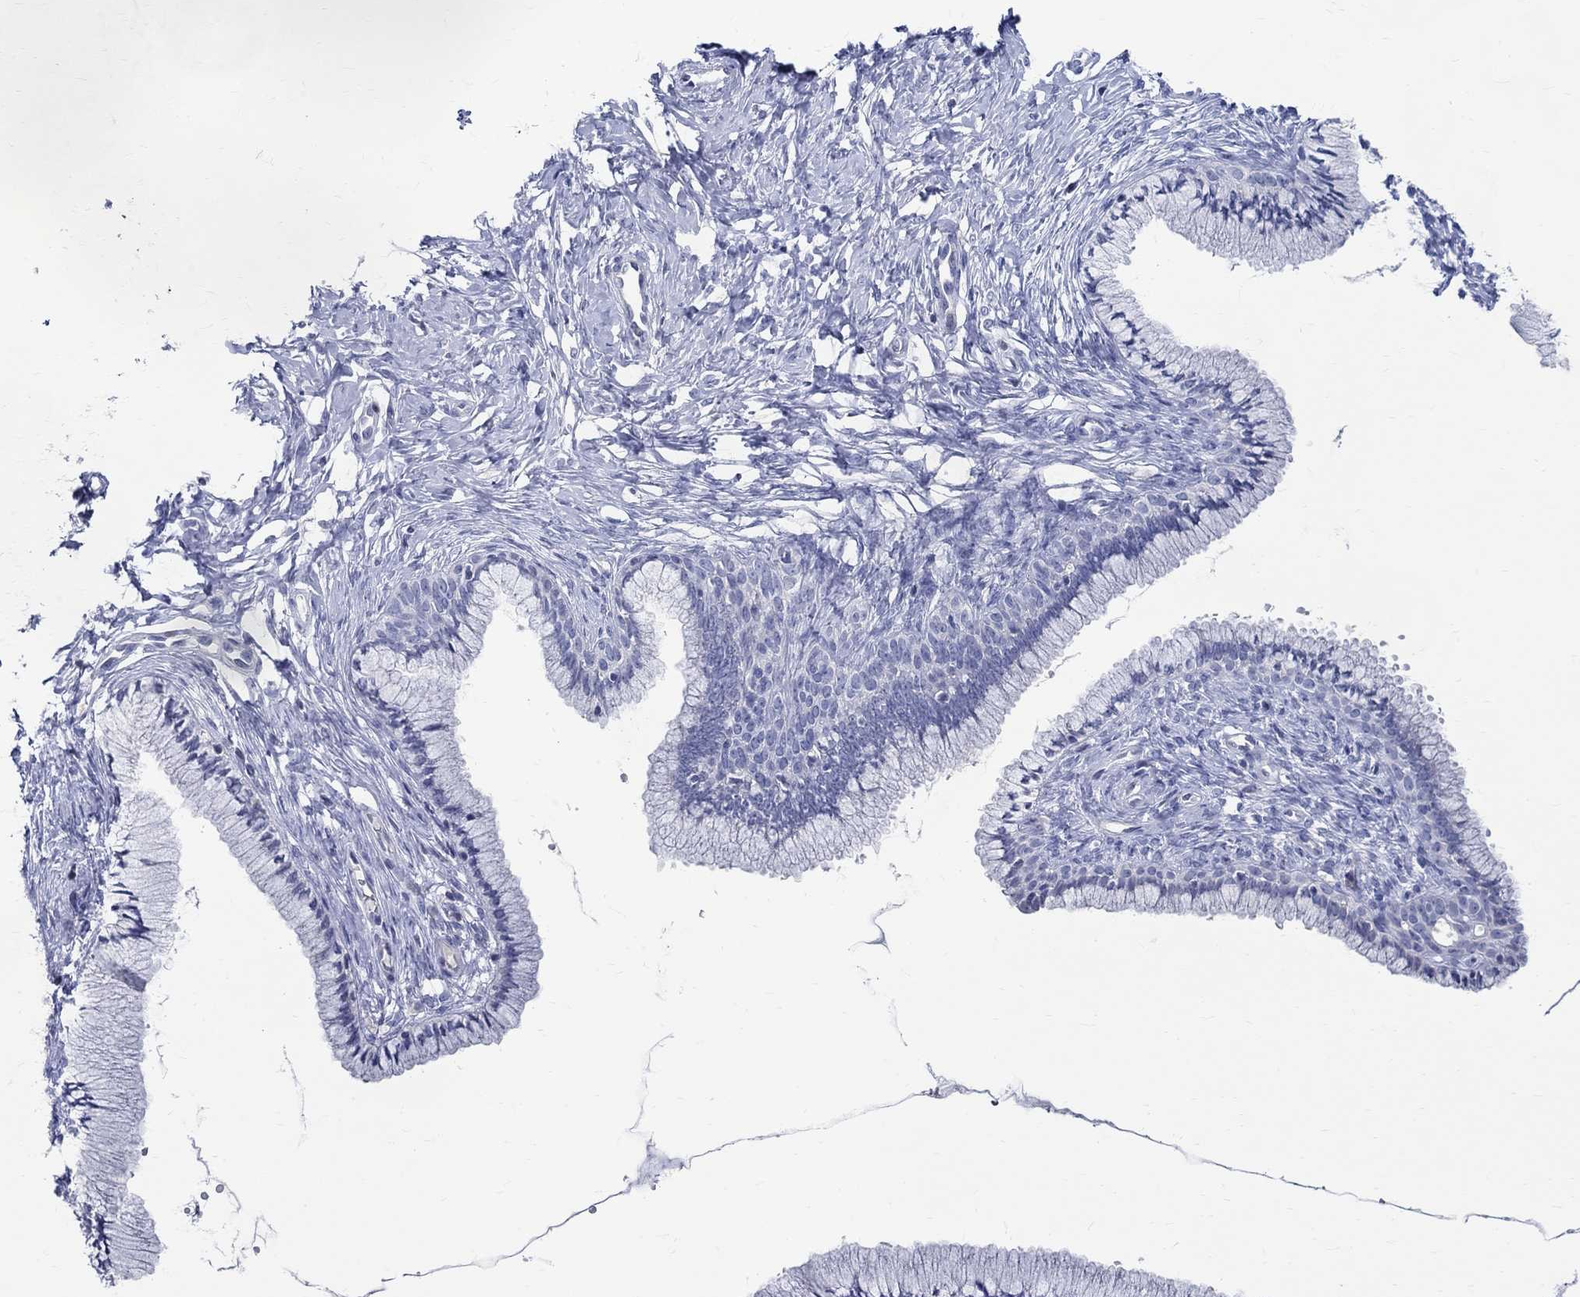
{"staining": {"intensity": "negative", "quantity": "none", "location": "none"}, "tissue": "cervix", "cell_type": "Glandular cells", "image_type": "normal", "snomed": [{"axis": "morphology", "description": "Normal tissue, NOS"}, {"axis": "topography", "description": "Cervix"}], "caption": "Immunohistochemical staining of benign human cervix exhibits no significant positivity in glandular cells.", "gene": "CETN1", "patient": {"sex": "female", "age": 37}}